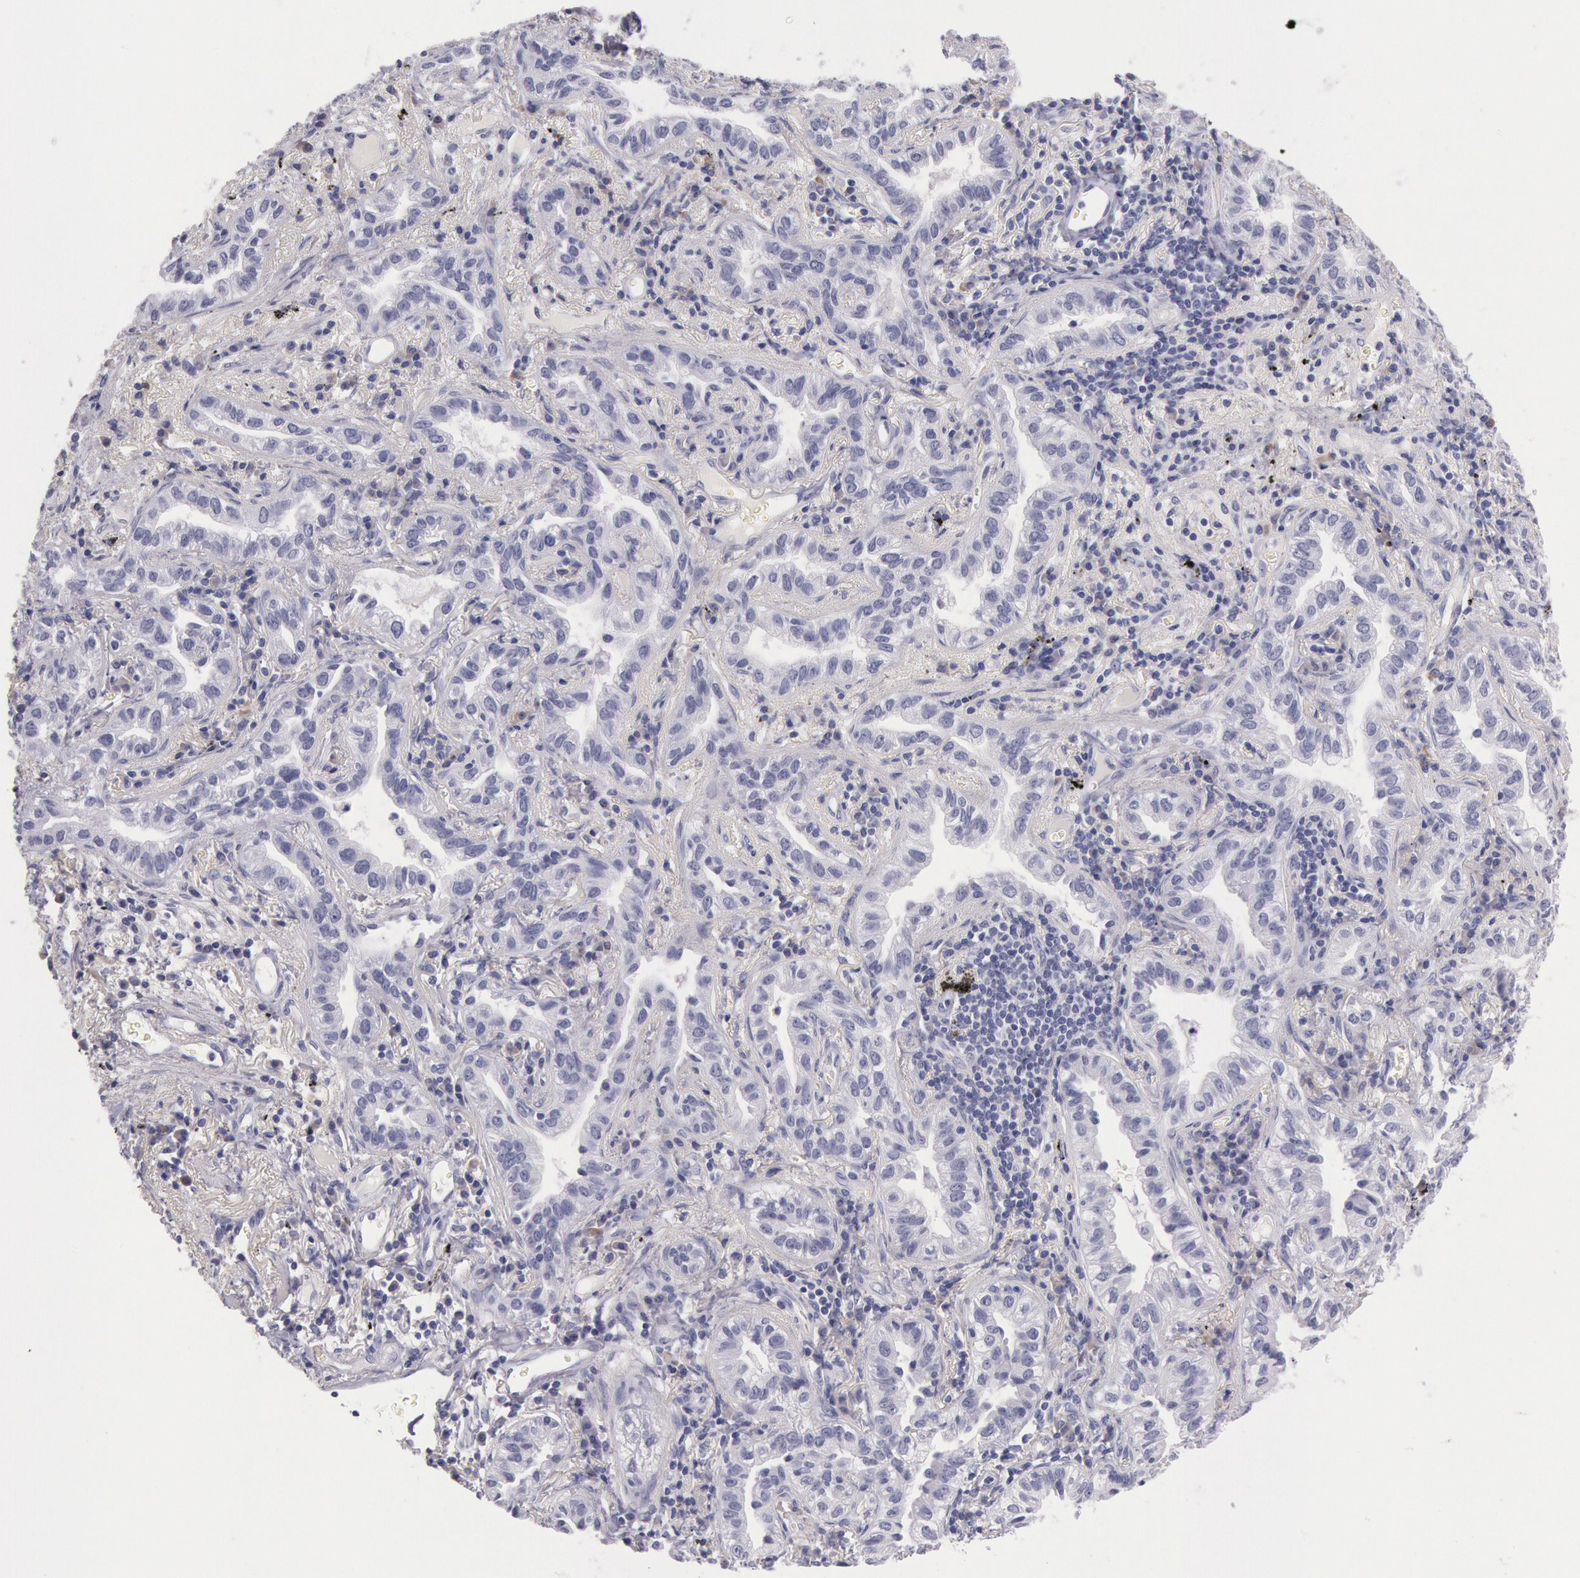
{"staining": {"intensity": "negative", "quantity": "none", "location": "none"}, "tissue": "lung cancer", "cell_type": "Tumor cells", "image_type": "cancer", "snomed": [{"axis": "morphology", "description": "Adenocarcinoma, NOS"}, {"axis": "topography", "description": "Lung"}], "caption": "Adenocarcinoma (lung) stained for a protein using IHC reveals no positivity tumor cells.", "gene": "EGFR", "patient": {"sex": "female", "age": 50}}